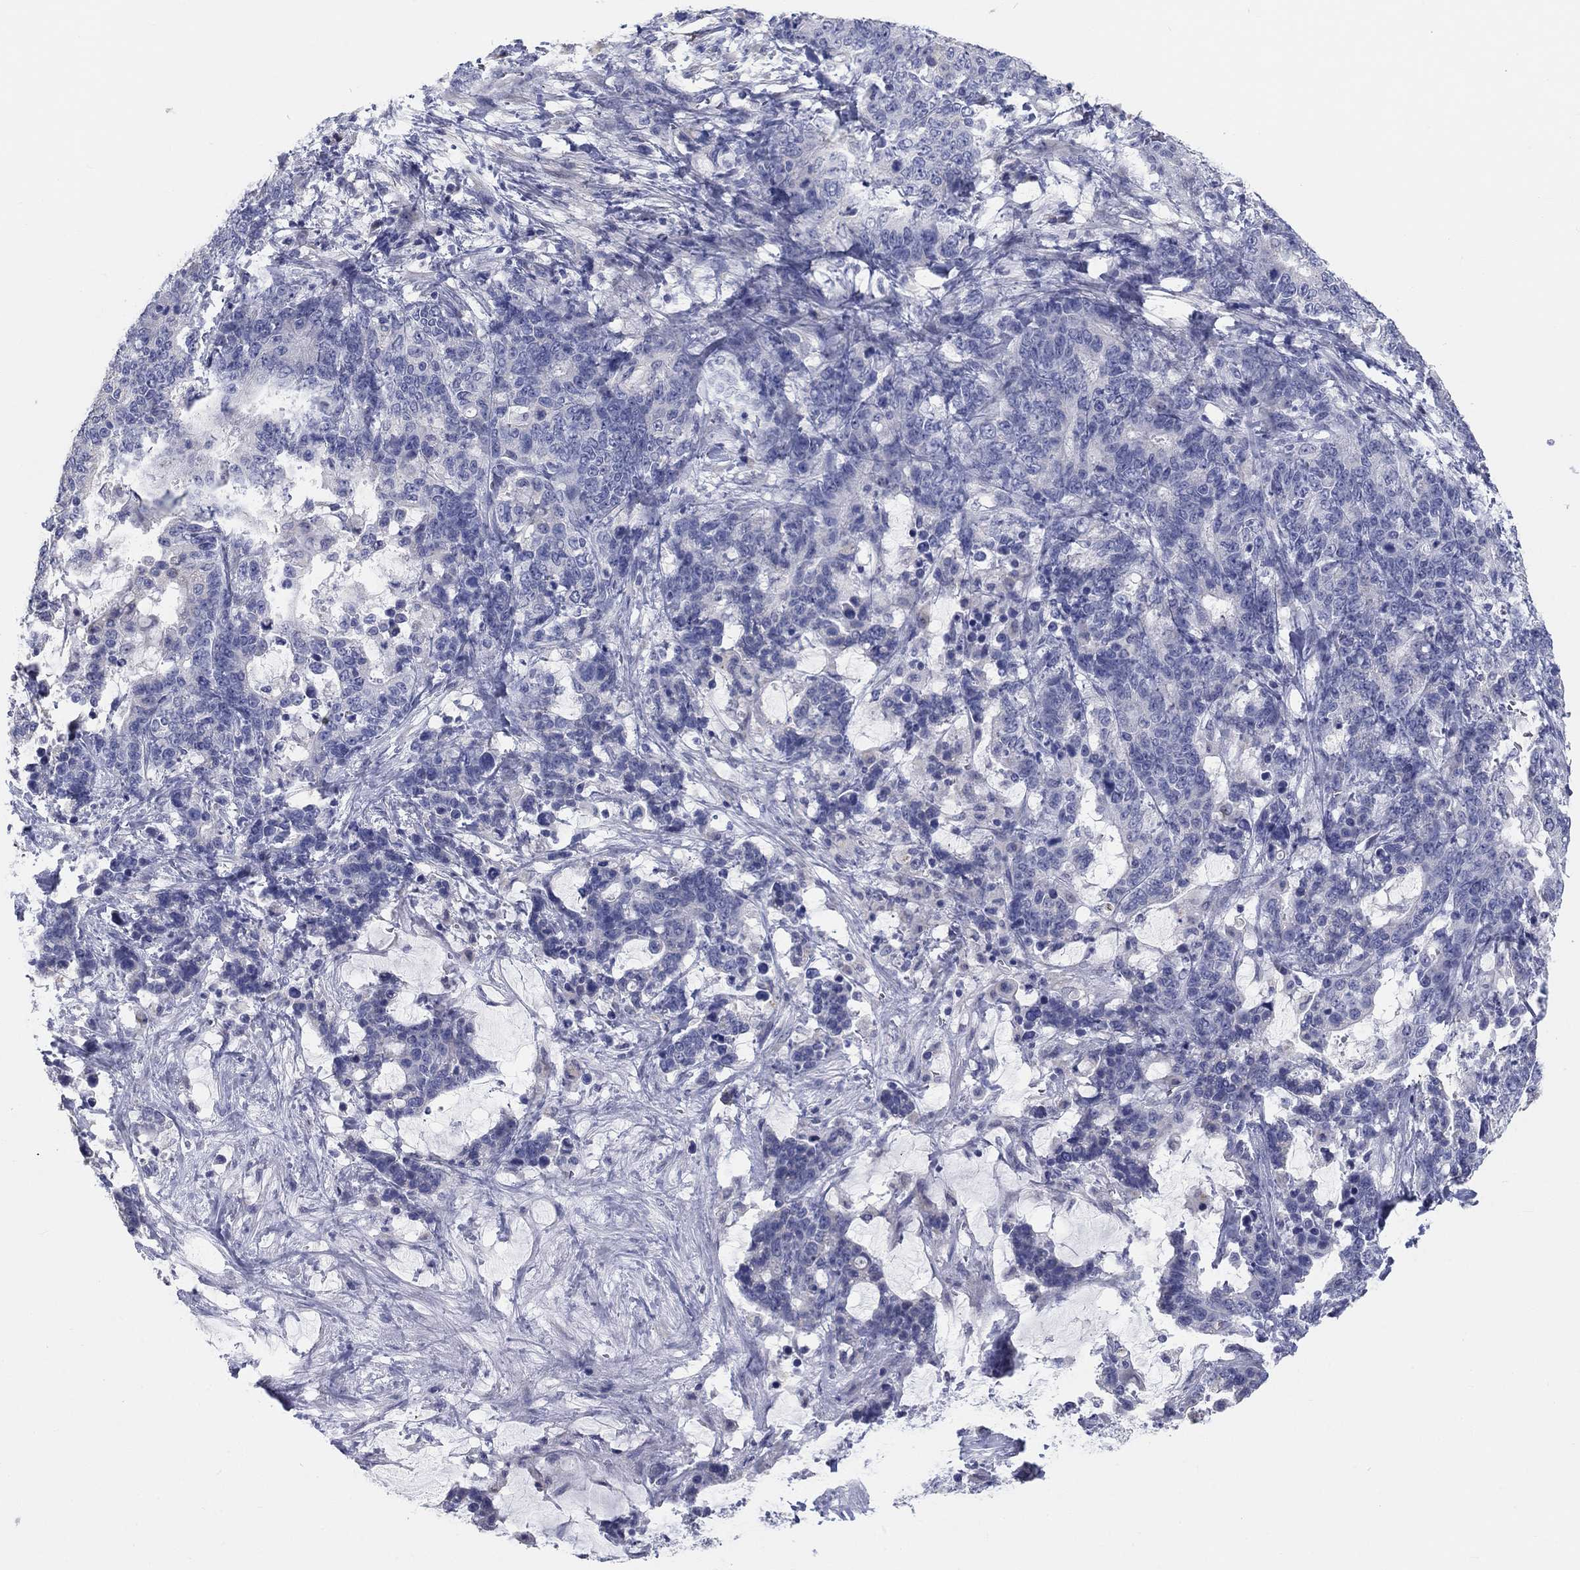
{"staining": {"intensity": "negative", "quantity": "none", "location": "none"}, "tissue": "stomach cancer", "cell_type": "Tumor cells", "image_type": "cancer", "snomed": [{"axis": "morphology", "description": "Normal tissue, NOS"}, {"axis": "morphology", "description": "Adenocarcinoma, NOS"}, {"axis": "topography", "description": "Stomach"}], "caption": "The immunohistochemistry micrograph has no significant positivity in tumor cells of stomach adenocarcinoma tissue.", "gene": "LRRC4C", "patient": {"sex": "female", "age": 64}}